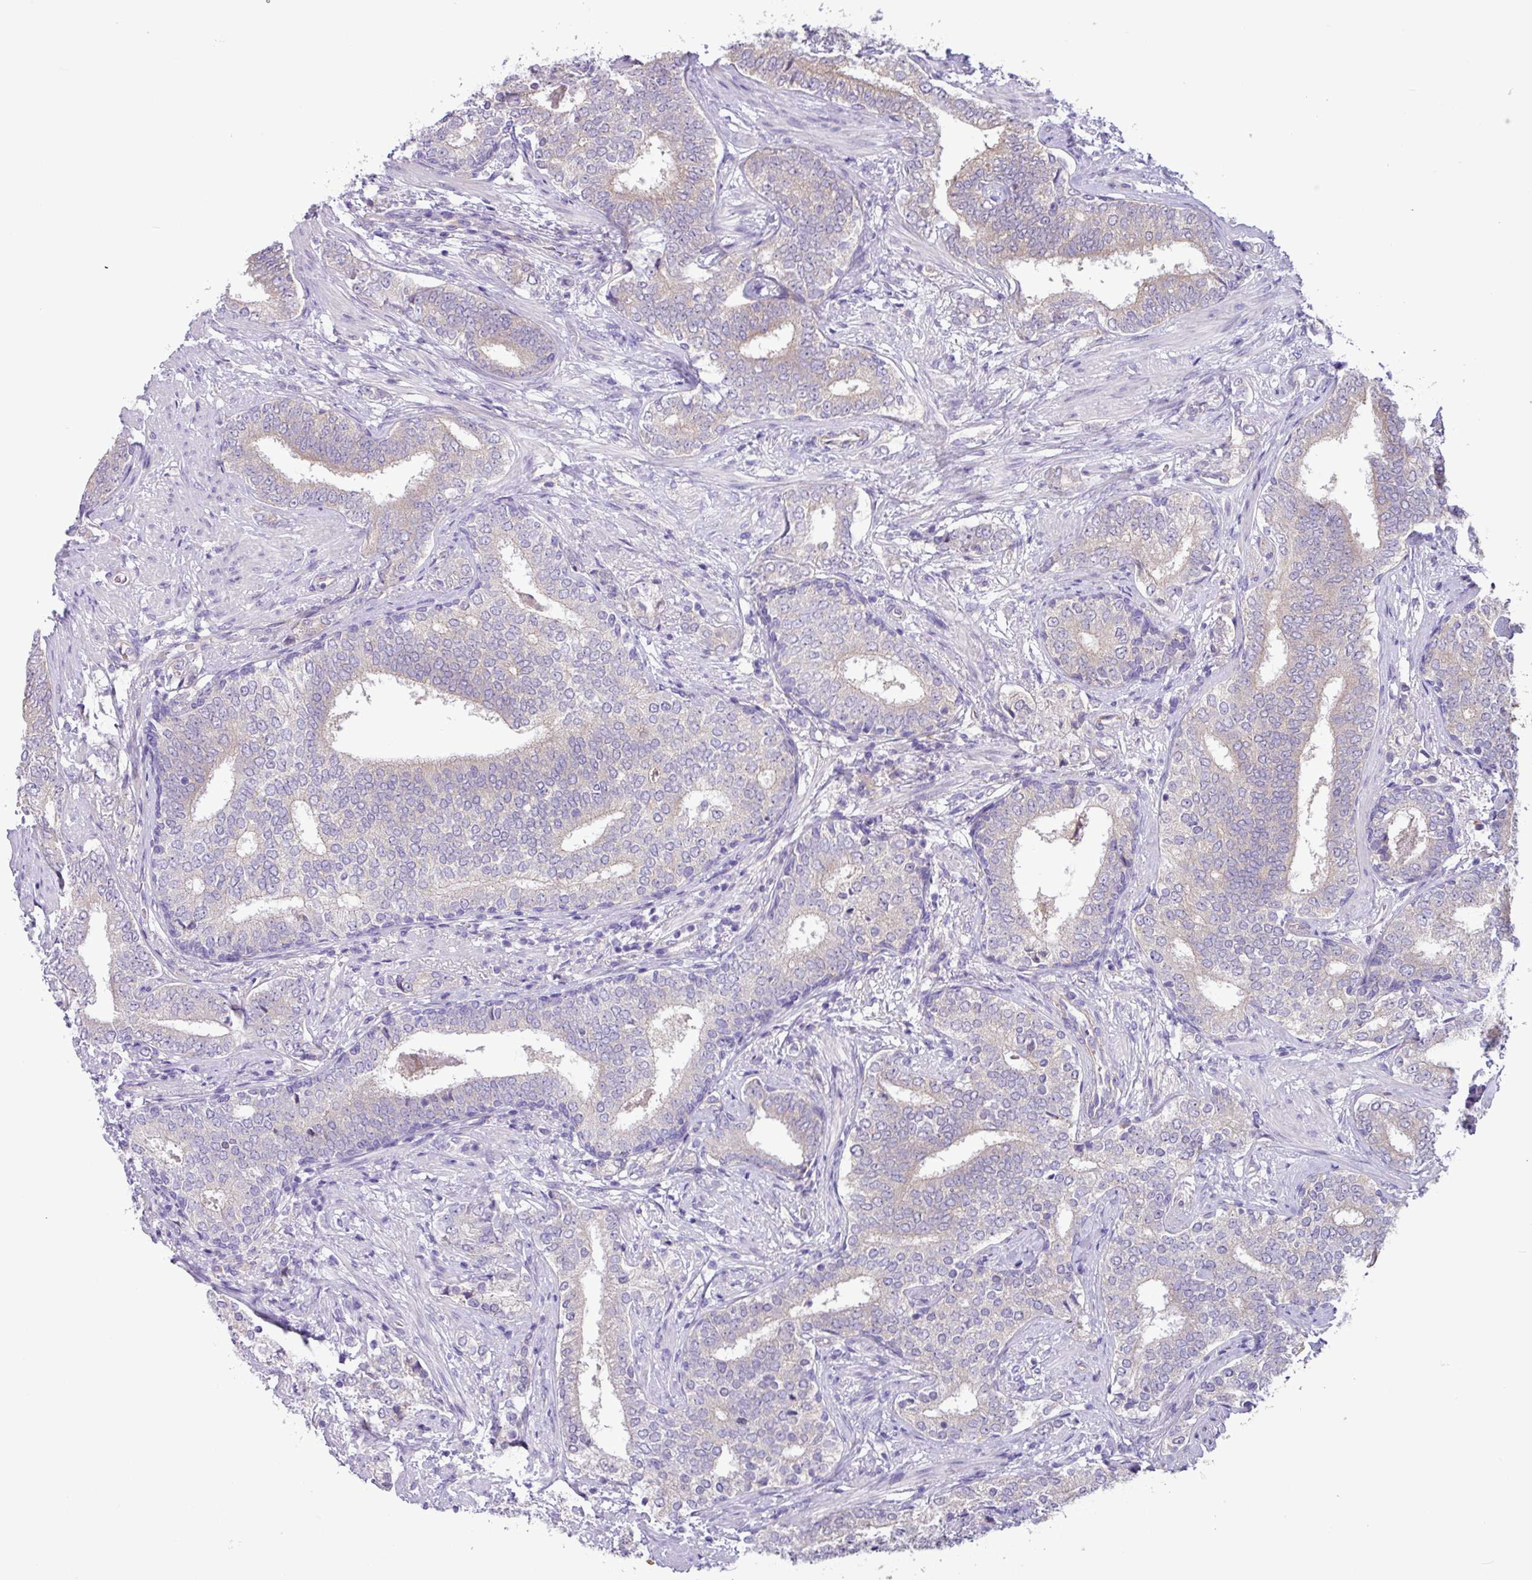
{"staining": {"intensity": "negative", "quantity": "none", "location": "none"}, "tissue": "prostate cancer", "cell_type": "Tumor cells", "image_type": "cancer", "snomed": [{"axis": "morphology", "description": "Adenocarcinoma, High grade"}, {"axis": "topography", "description": "Prostate"}], "caption": "Tumor cells show no significant expression in high-grade adenocarcinoma (prostate).", "gene": "MRM2", "patient": {"sex": "male", "age": 72}}